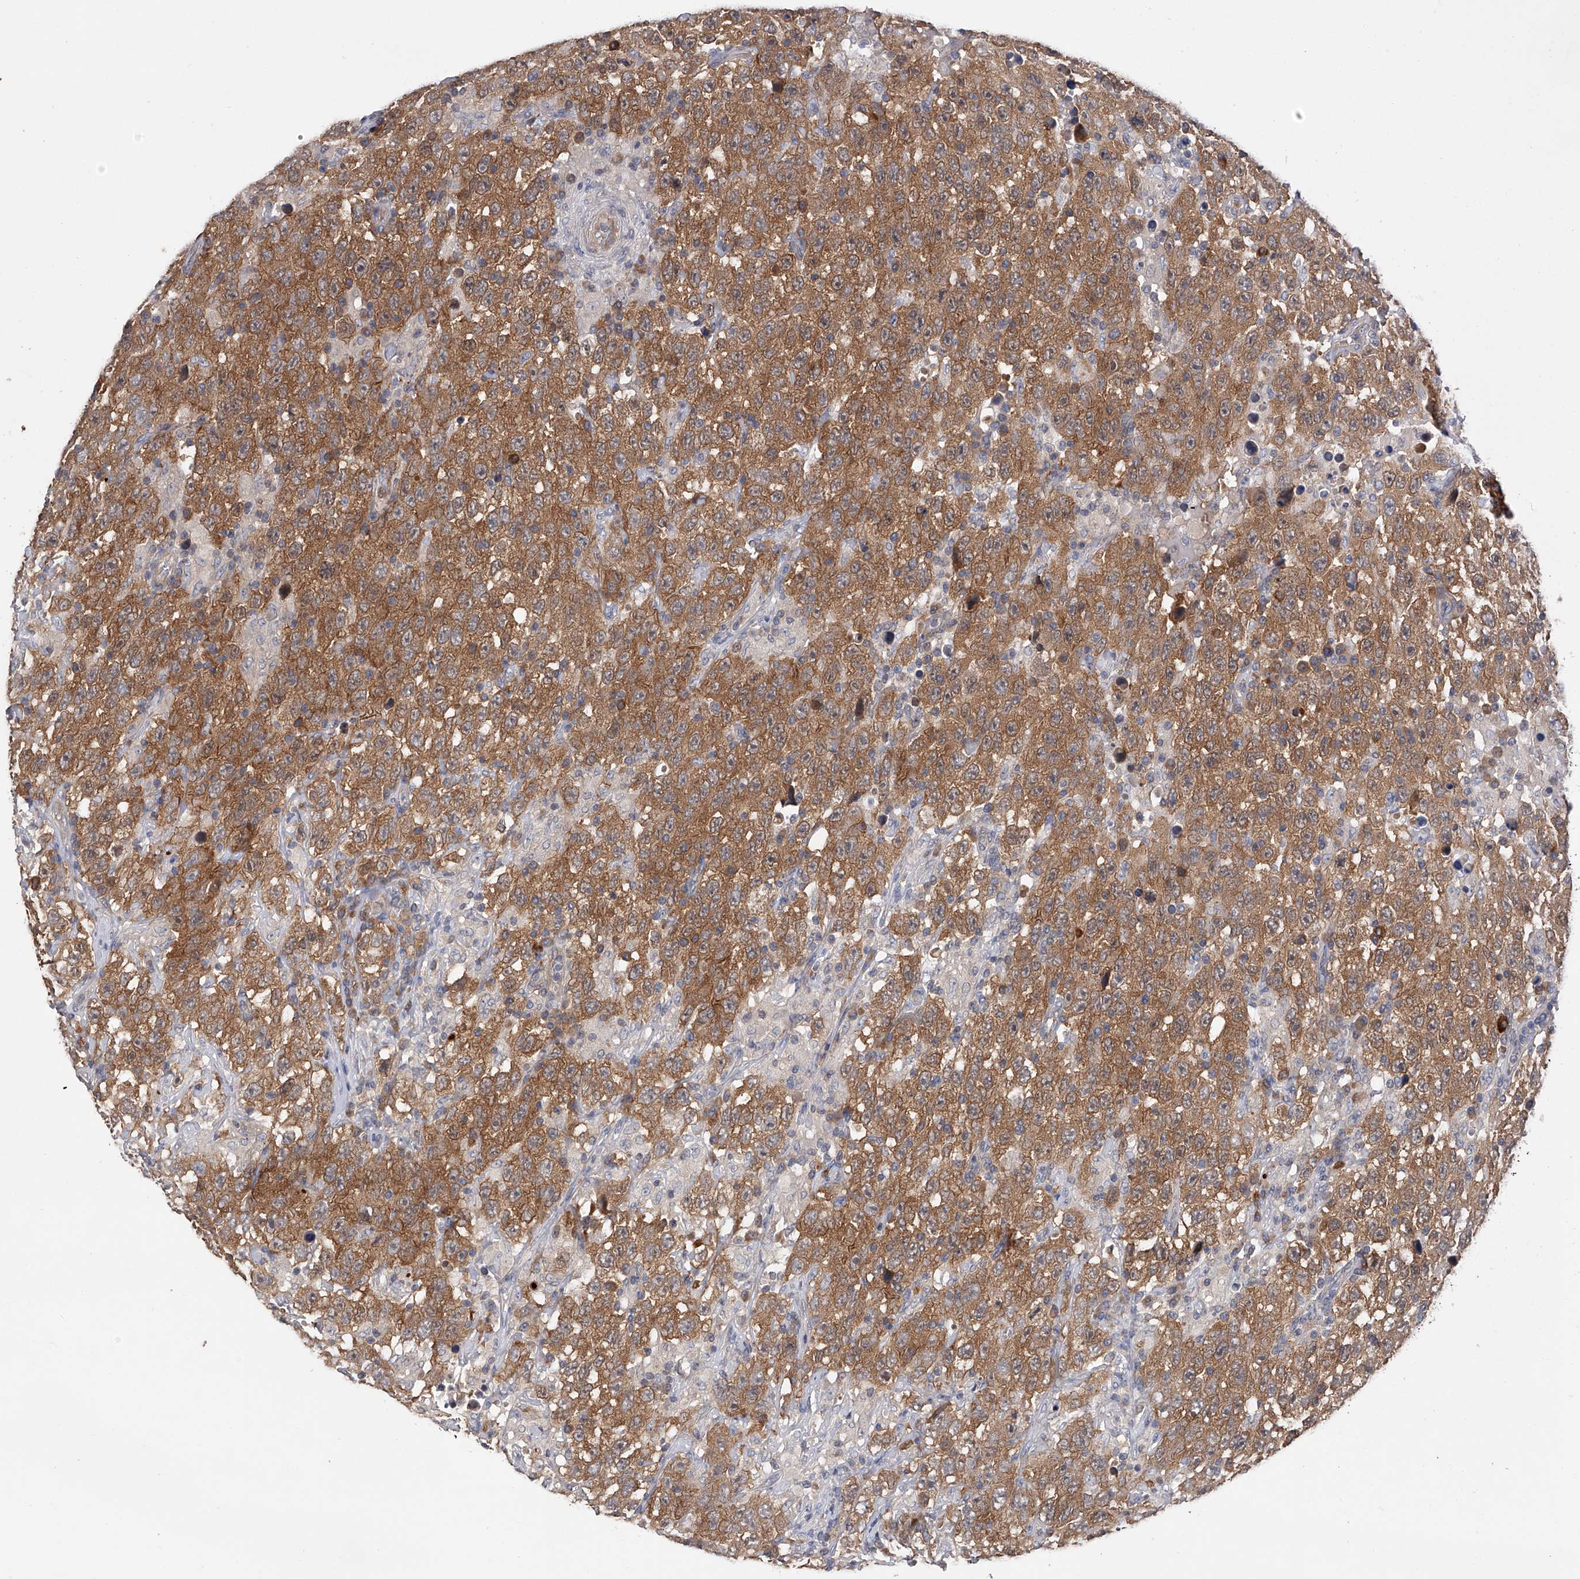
{"staining": {"intensity": "strong", "quantity": "25%-75%", "location": "cytoplasmic/membranous"}, "tissue": "testis cancer", "cell_type": "Tumor cells", "image_type": "cancer", "snomed": [{"axis": "morphology", "description": "Seminoma, NOS"}, {"axis": "topography", "description": "Testis"}], "caption": "Tumor cells demonstrate strong cytoplasmic/membranous expression in approximately 25%-75% of cells in testis seminoma.", "gene": "CFAP298", "patient": {"sex": "male", "age": 65}}